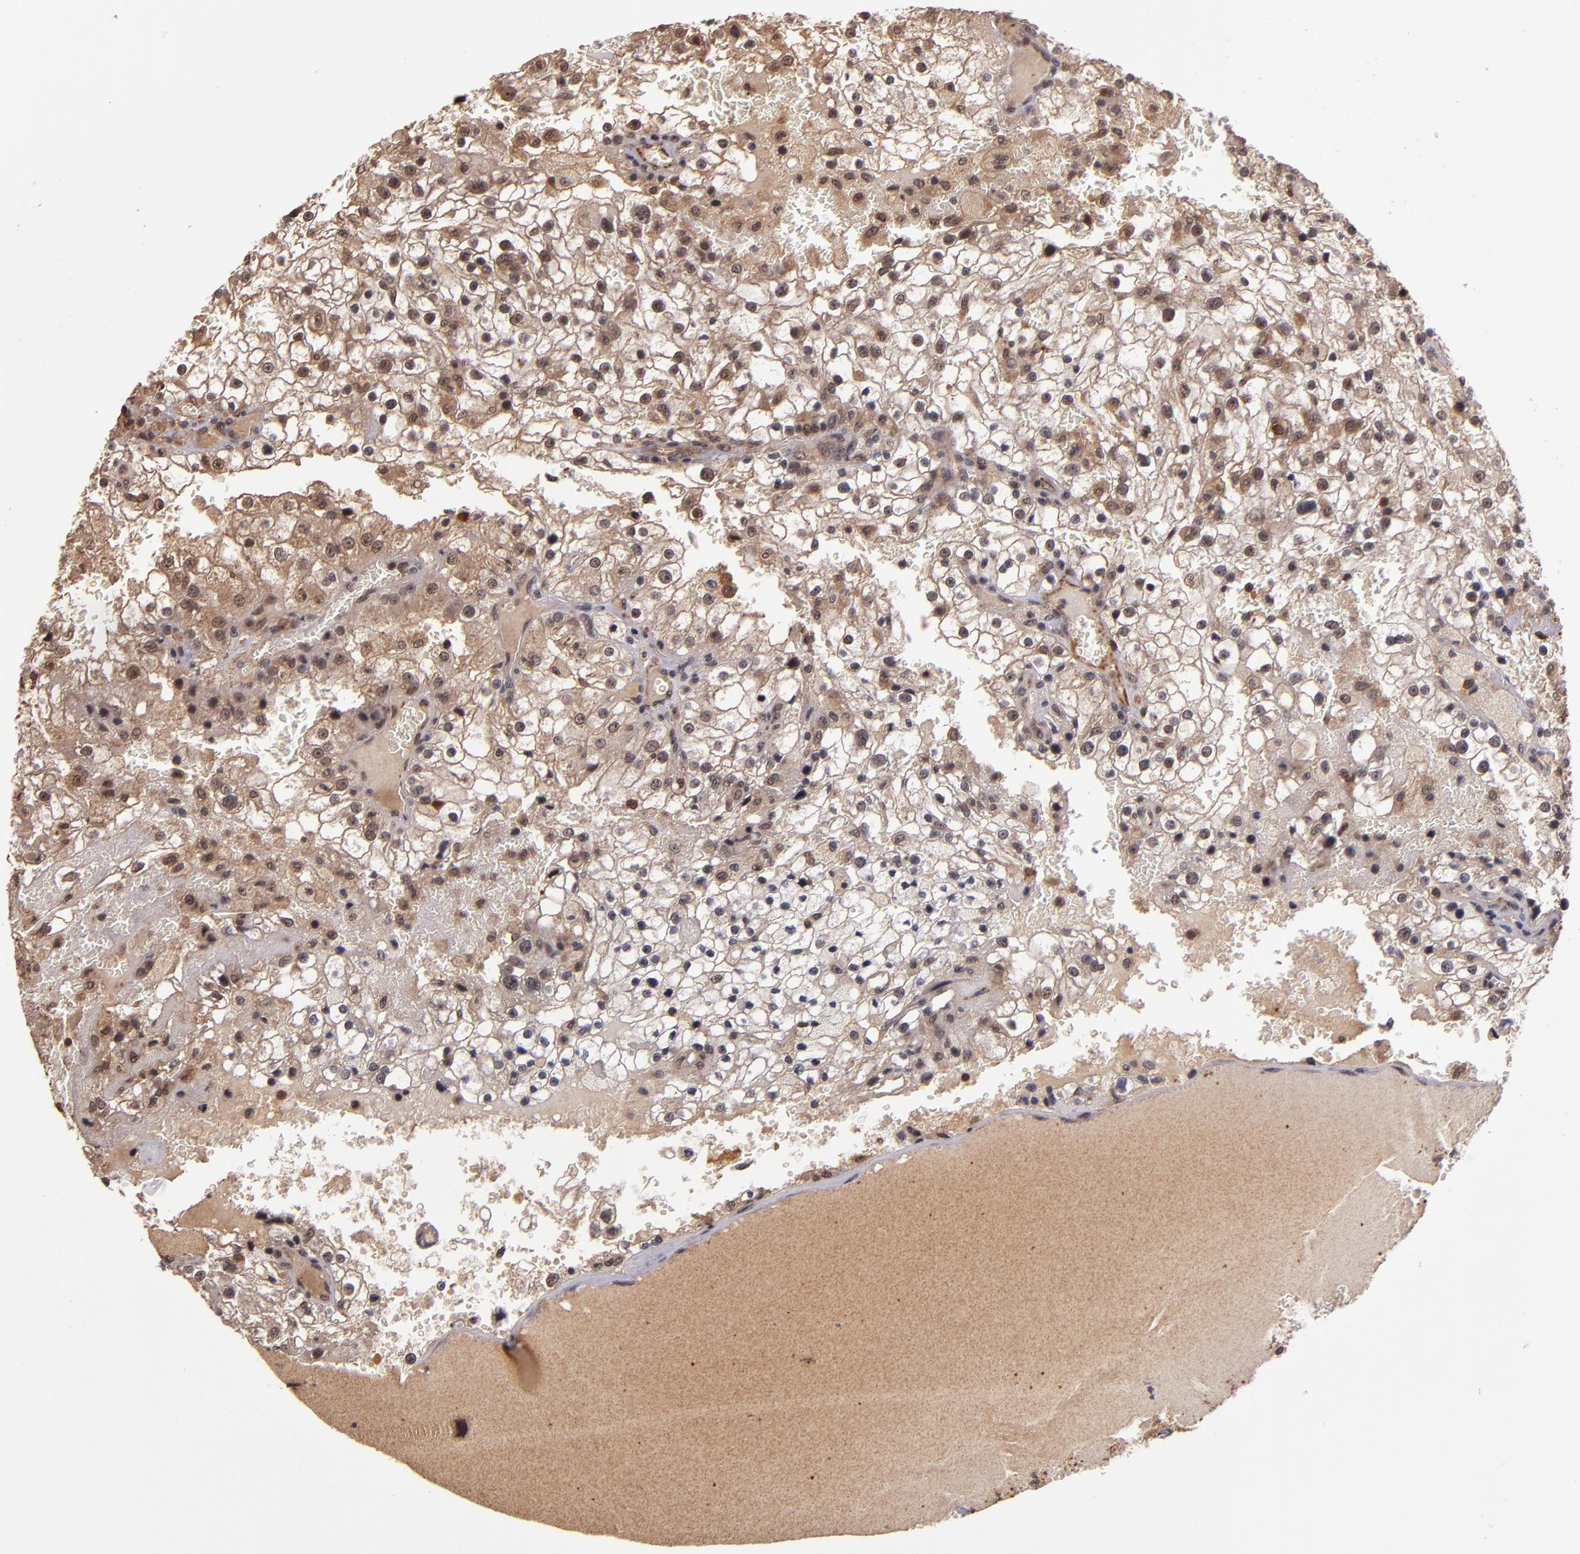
{"staining": {"intensity": "moderate", "quantity": ">75%", "location": "cytoplasmic/membranous"}, "tissue": "renal cancer", "cell_type": "Tumor cells", "image_type": "cancer", "snomed": [{"axis": "morphology", "description": "Adenocarcinoma, NOS"}, {"axis": "topography", "description": "Kidney"}], "caption": "Immunohistochemical staining of adenocarcinoma (renal) shows medium levels of moderate cytoplasmic/membranous protein positivity in about >75% of tumor cells. (Brightfield microscopy of DAB IHC at high magnification).", "gene": "RIOK3", "patient": {"sex": "female", "age": 74}}